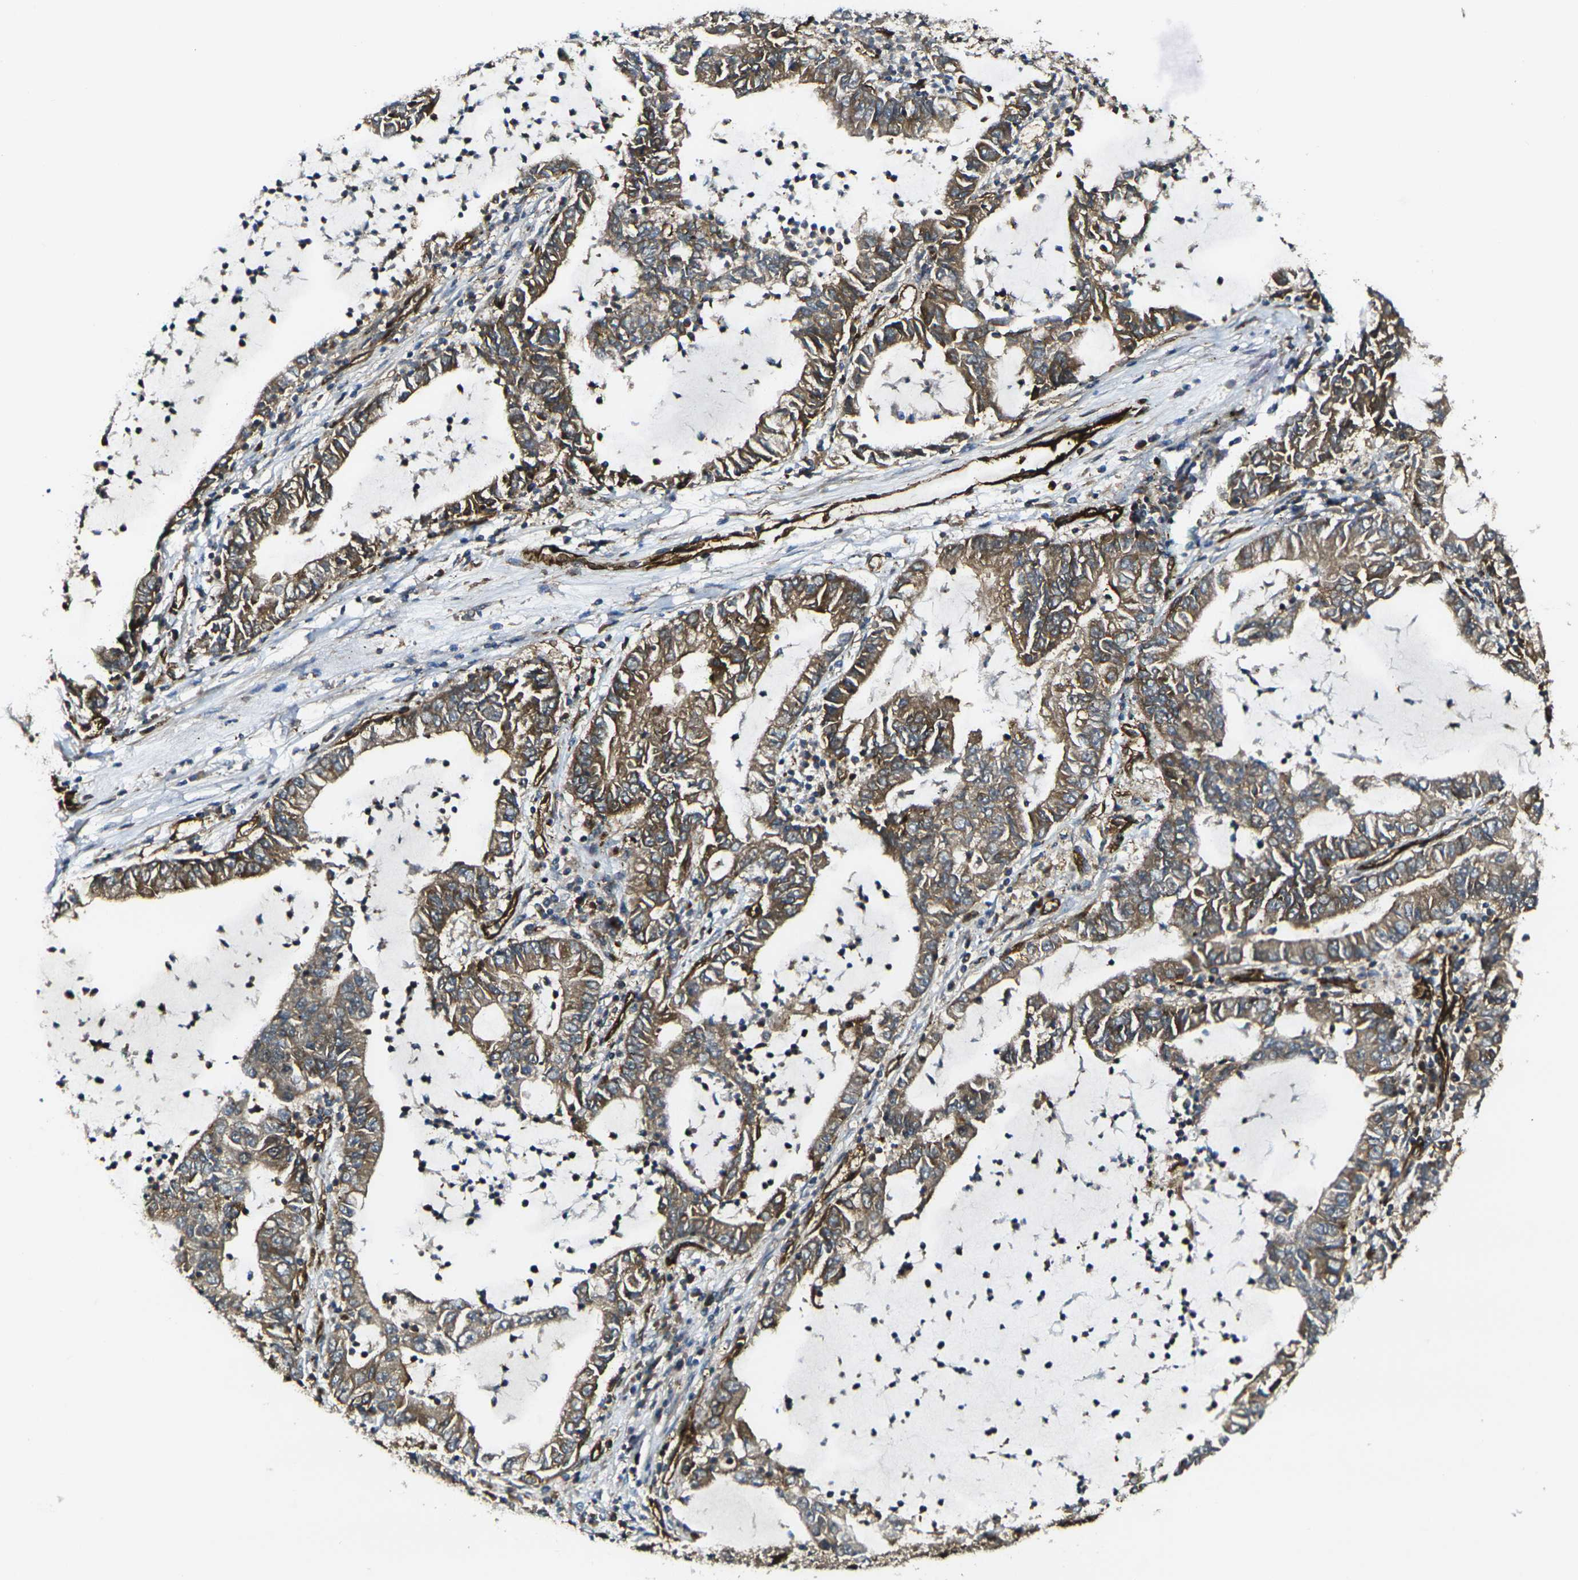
{"staining": {"intensity": "moderate", "quantity": ">75%", "location": "cytoplasmic/membranous,nuclear"}, "tissue": "lung cancer", "cell_type": "Tumor cells", "image_type": "cancer", "snomed": [{"axis": "morphology", "description": "Adenocarcinoma, NOS"}, {"axis": "topography", "description": "Lung"}], "caption": "Immunohistochemical staining of human lung adenocarcinoma shows medium levels of moderate cytoplasmic/membranous and nuclear staining in about >75% of tumor cells.", "gene": "ECE1", "patient": {"sex": "female", "age": 51}}